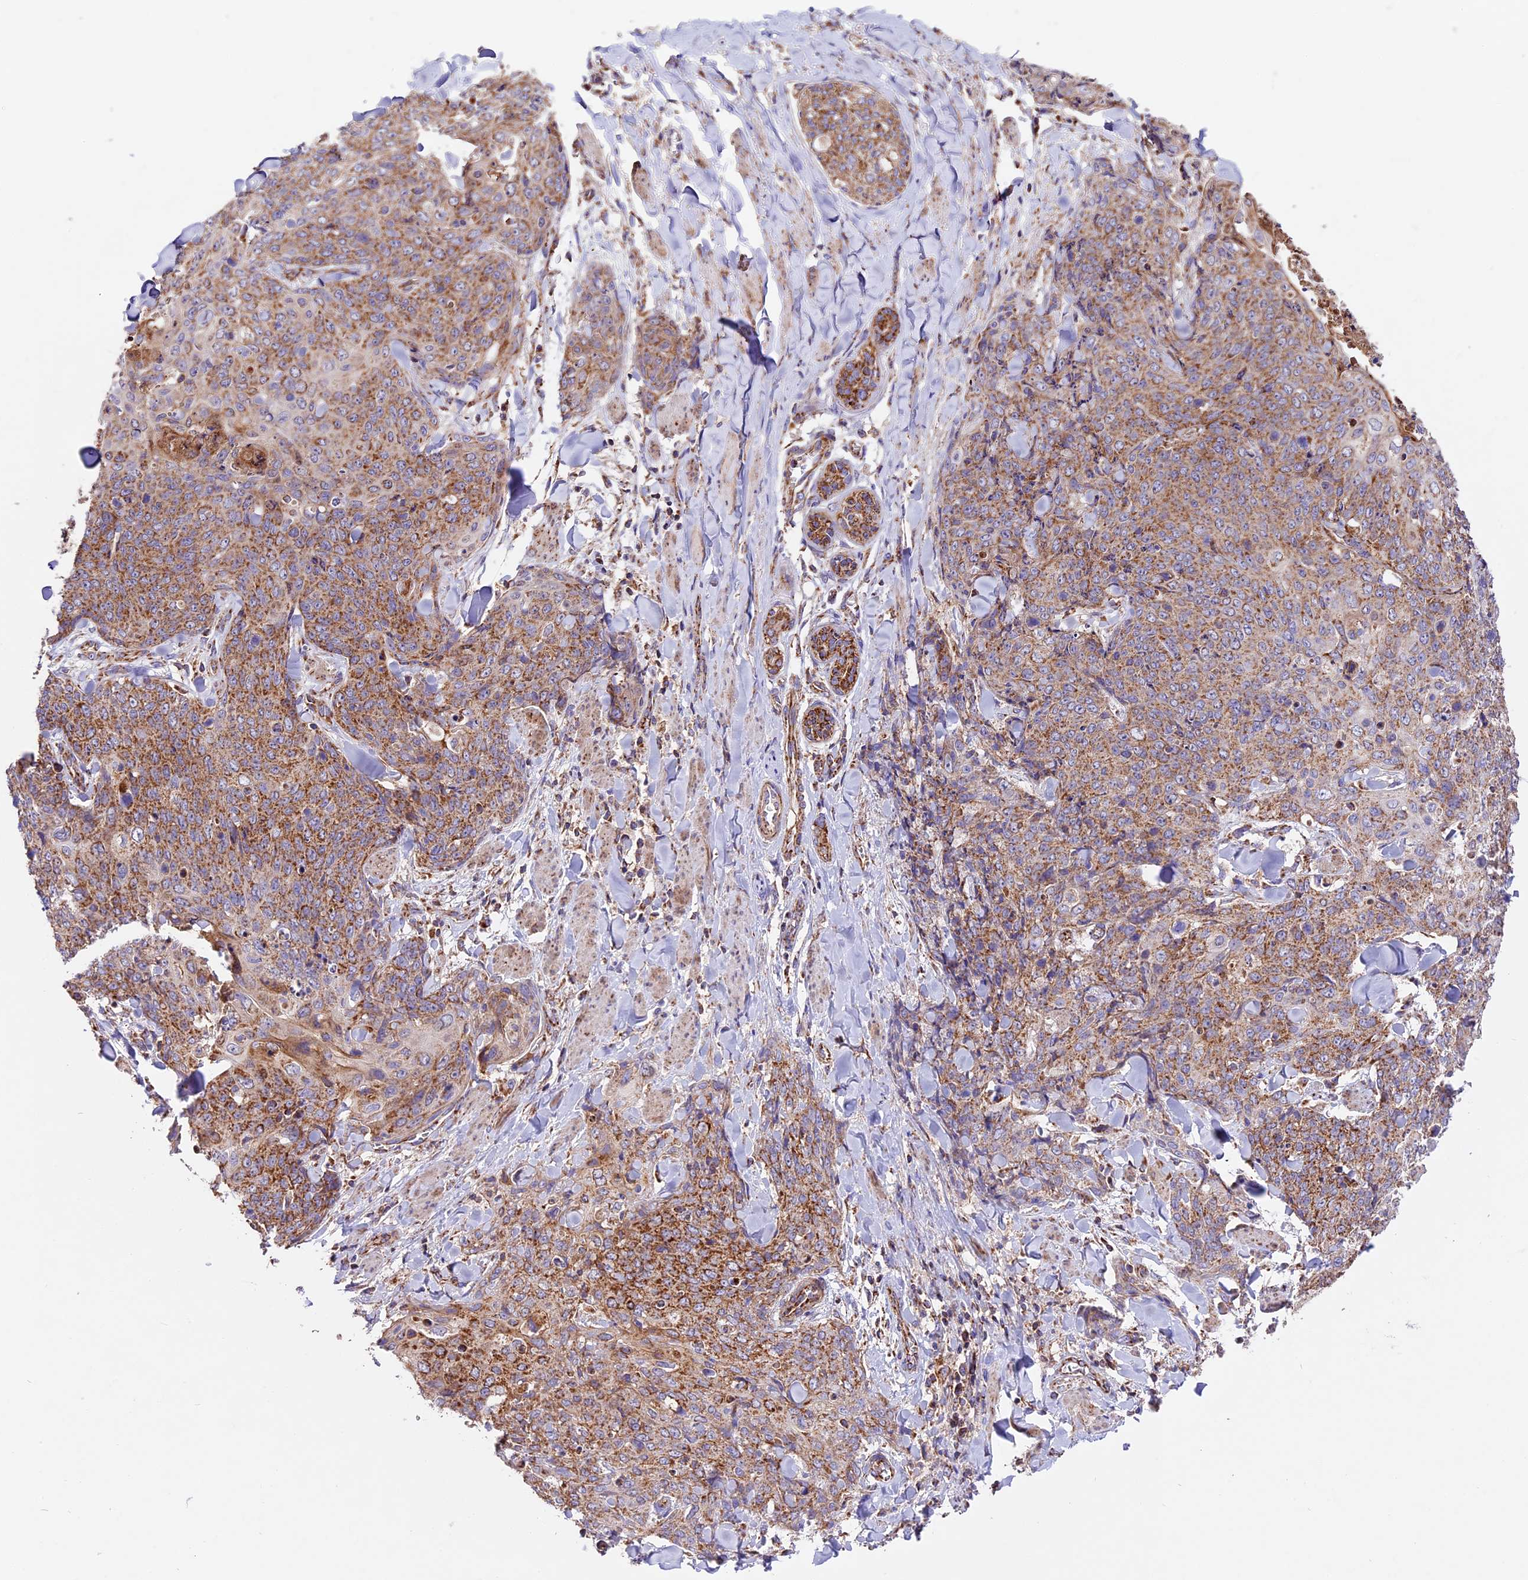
{"staining": {"intensity": "moderate", "quantity": ">75%", "location": "cytoplasmic/membranous"}, "tissue": "skin cancer", "cell_type": "Tumor cells", "image_type": "cancer", "snomed": [{"axis": "morphology", "description": "Squamous cell carcinoma, NOS"}, {"axis": "topography", "description": "Skin"}, {"axis": "topography", "description": "Vulva"}], "caption": "A brown stain highlights moderate cytoplasmic/membranous positivity of a protein in human skin squamous cell carcinoma tumor cells. Using DAB (brown) and hematoxylin (blue) stains, captured at high magnification using brightfield microscopy.", "gene": "NDUFA8", "patient": {"sex": "female", "age": 85}}